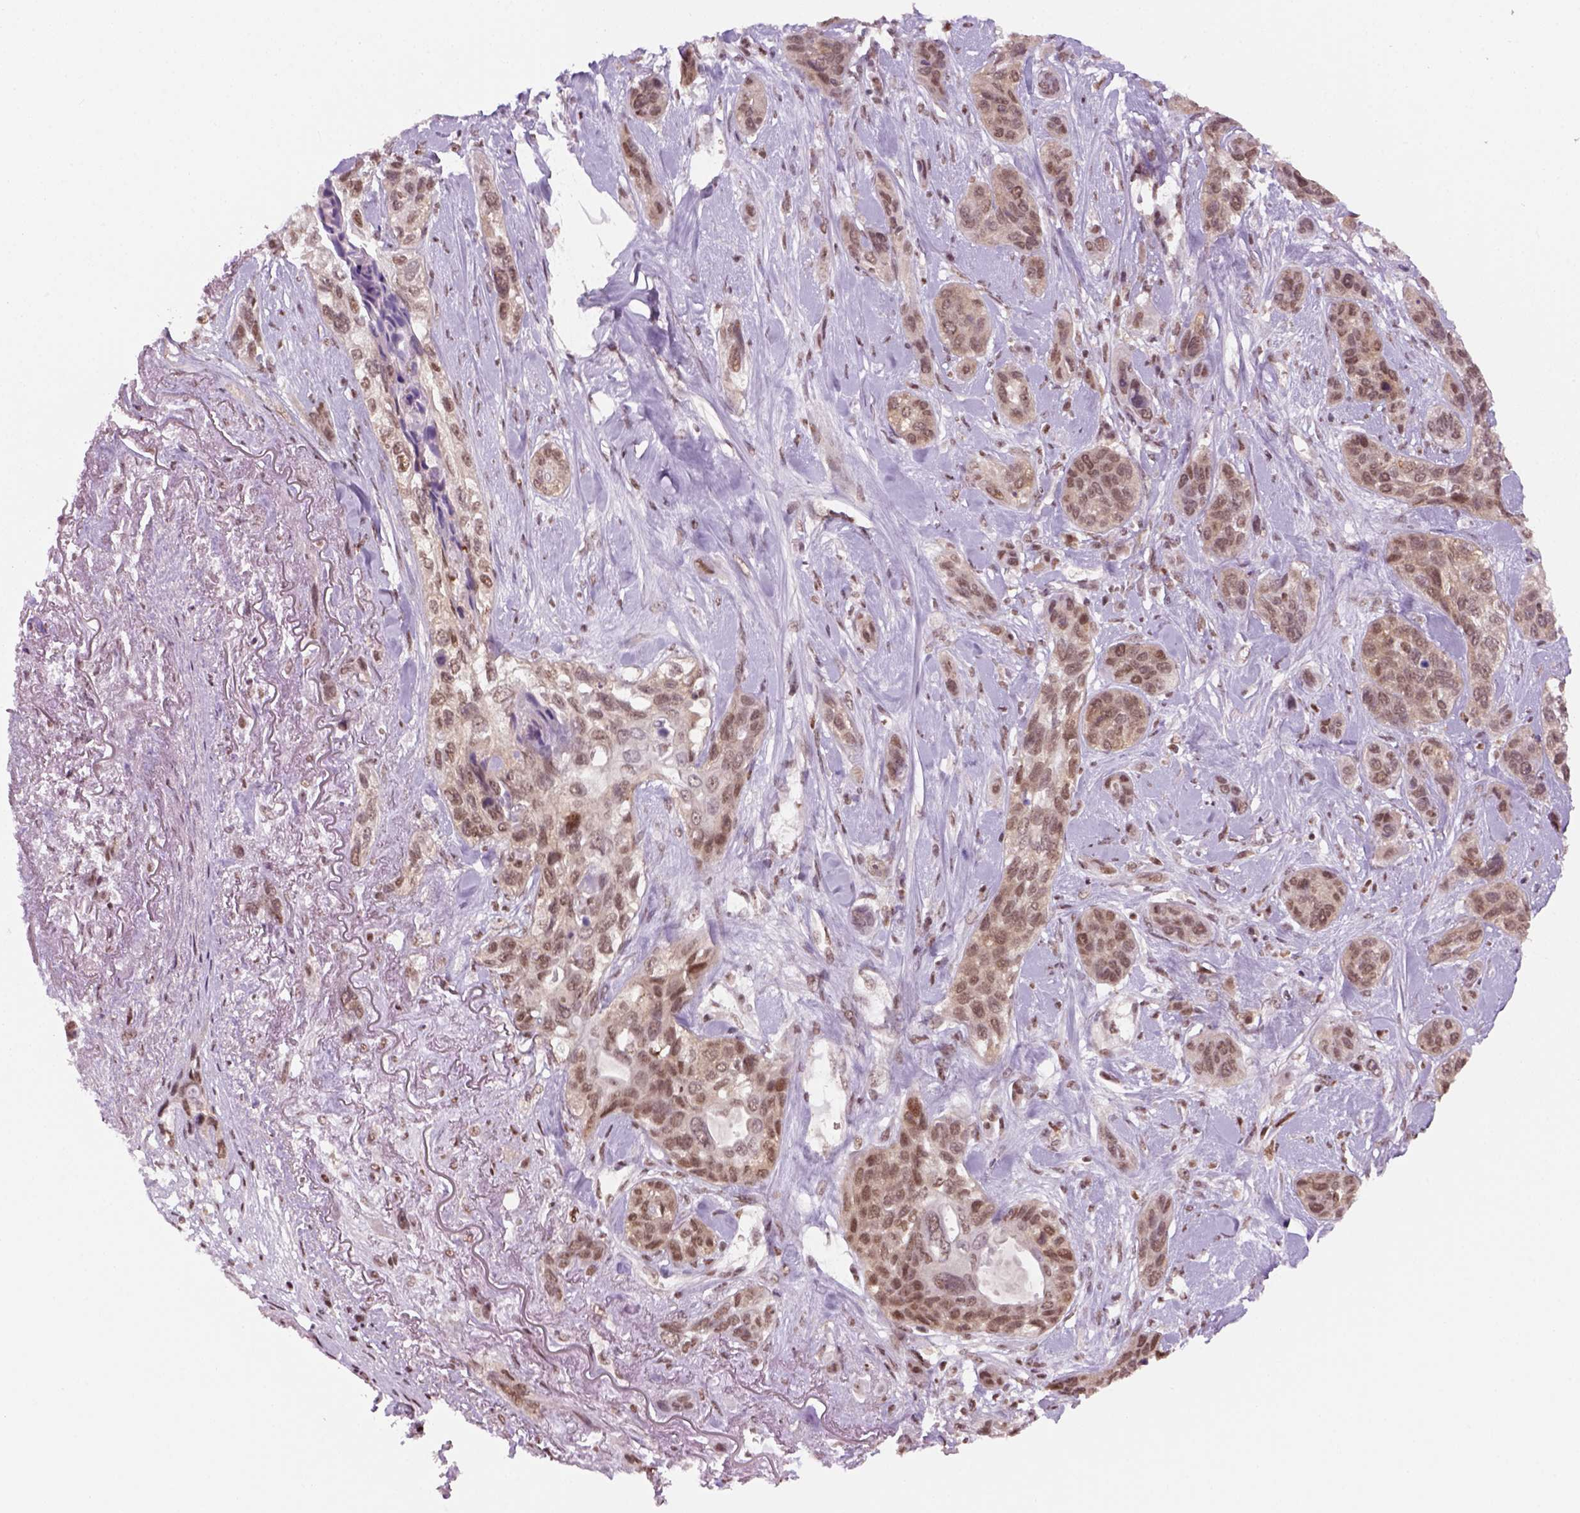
{"staining": {"intensity": "moderate", "quantity": ">75%", "location": "nuclear"}, "tissue": "lung cancer", "cell_type": "Tumor cells", "image_type": "cancer", "snomed": [{"axis": "morphology", "description": "Squamous cell carcinoma, NOS"}, {"axis": "topography", "description": "Lung"}], "caption": "Tumor cells exhibit medium levels of moderate nuclear expression in approximately >75% of cells in lung squamous cell carcinoma.", "gene": "GOT1", "patient": {"sex": "female", "age": 70}}